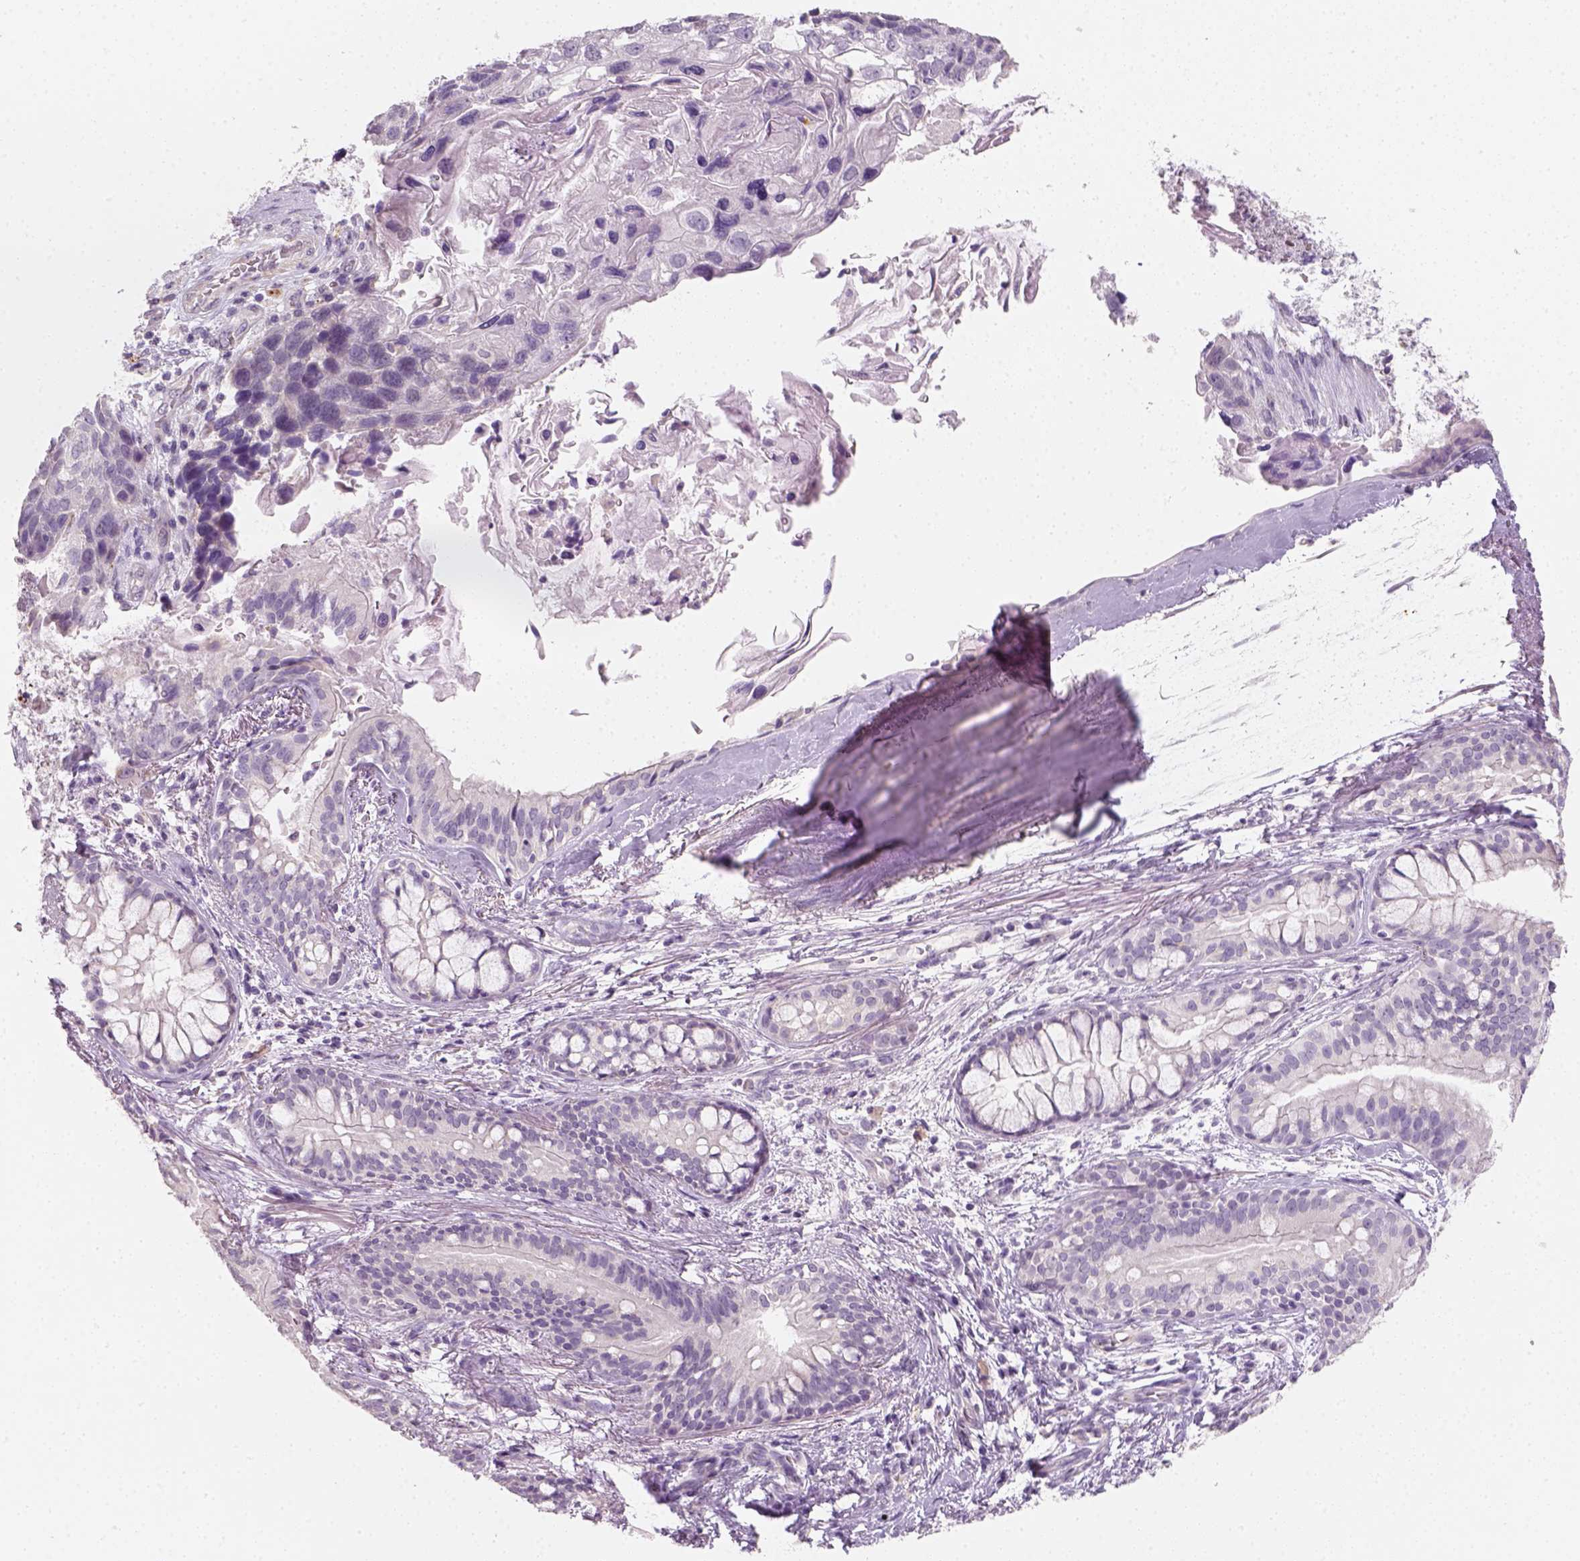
{"staining": {"intensity": "negative", "quantity": "none", "location": "none"}, "tissue": "lung cancer", "cell_type": "Tumor cells", "image_type": "cancer", "snomed": [{"axis": "morphology", "description": "Squamous cell carcinoma, NOS"}, {"axis": "topography", "description": "Lung"}], "caption": "High magnification brightfield microscopy of lung squamous cell carcinoma stained with DAB (3,3'-diaminobenzidine) (brown) and counterstained with hematoxylin (blue): tumor cells show no significant positivity.", "gene": "FAM163B", "patient": {"sex": "male", "age": 69}}